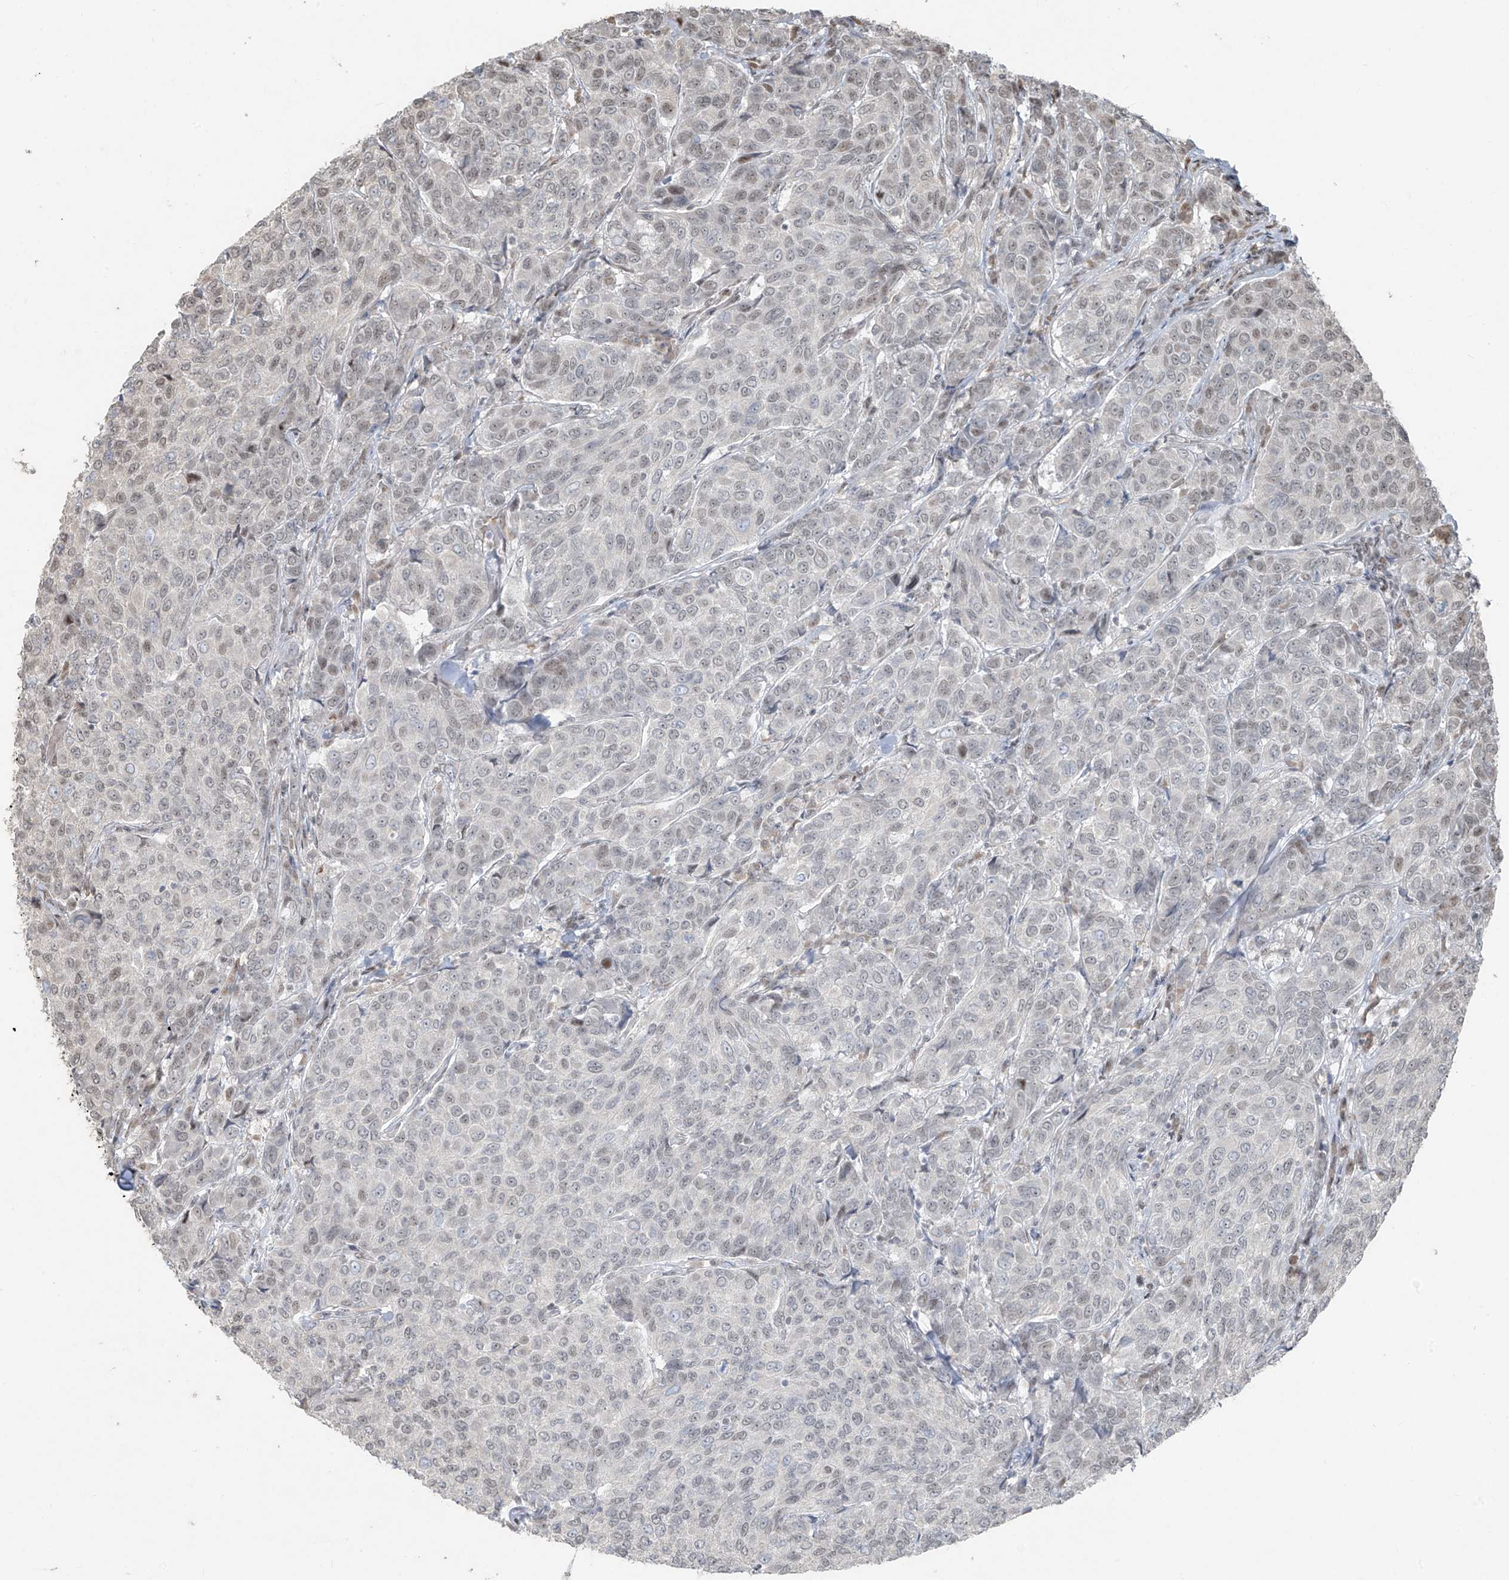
{"staining": {"intensity": "weak", "quantity": "<25%", "location": "nuclear"}, "tissue": "breast cancer", "cell_type": "Tumor cells", "image_type": "cancer", "snomed": [{"axis": "morphology", "description": "Duct carcinoma"}, {"axis": "topography", "description": "Breast"}], "caption": "Breast cancer (infiltrating ductal carcinoma) was stained to show a protein in brown. There is no significant expression in tumor cells. Brightfield microscopy of immunohistochemistry (IHC) stained with DAB (3,3'-diaminobenzidine) (brown) and hematoxylin (blue), captured at high magnification.", "gene": "TTC22", "patient": {"sex": "female", "age": 55}}